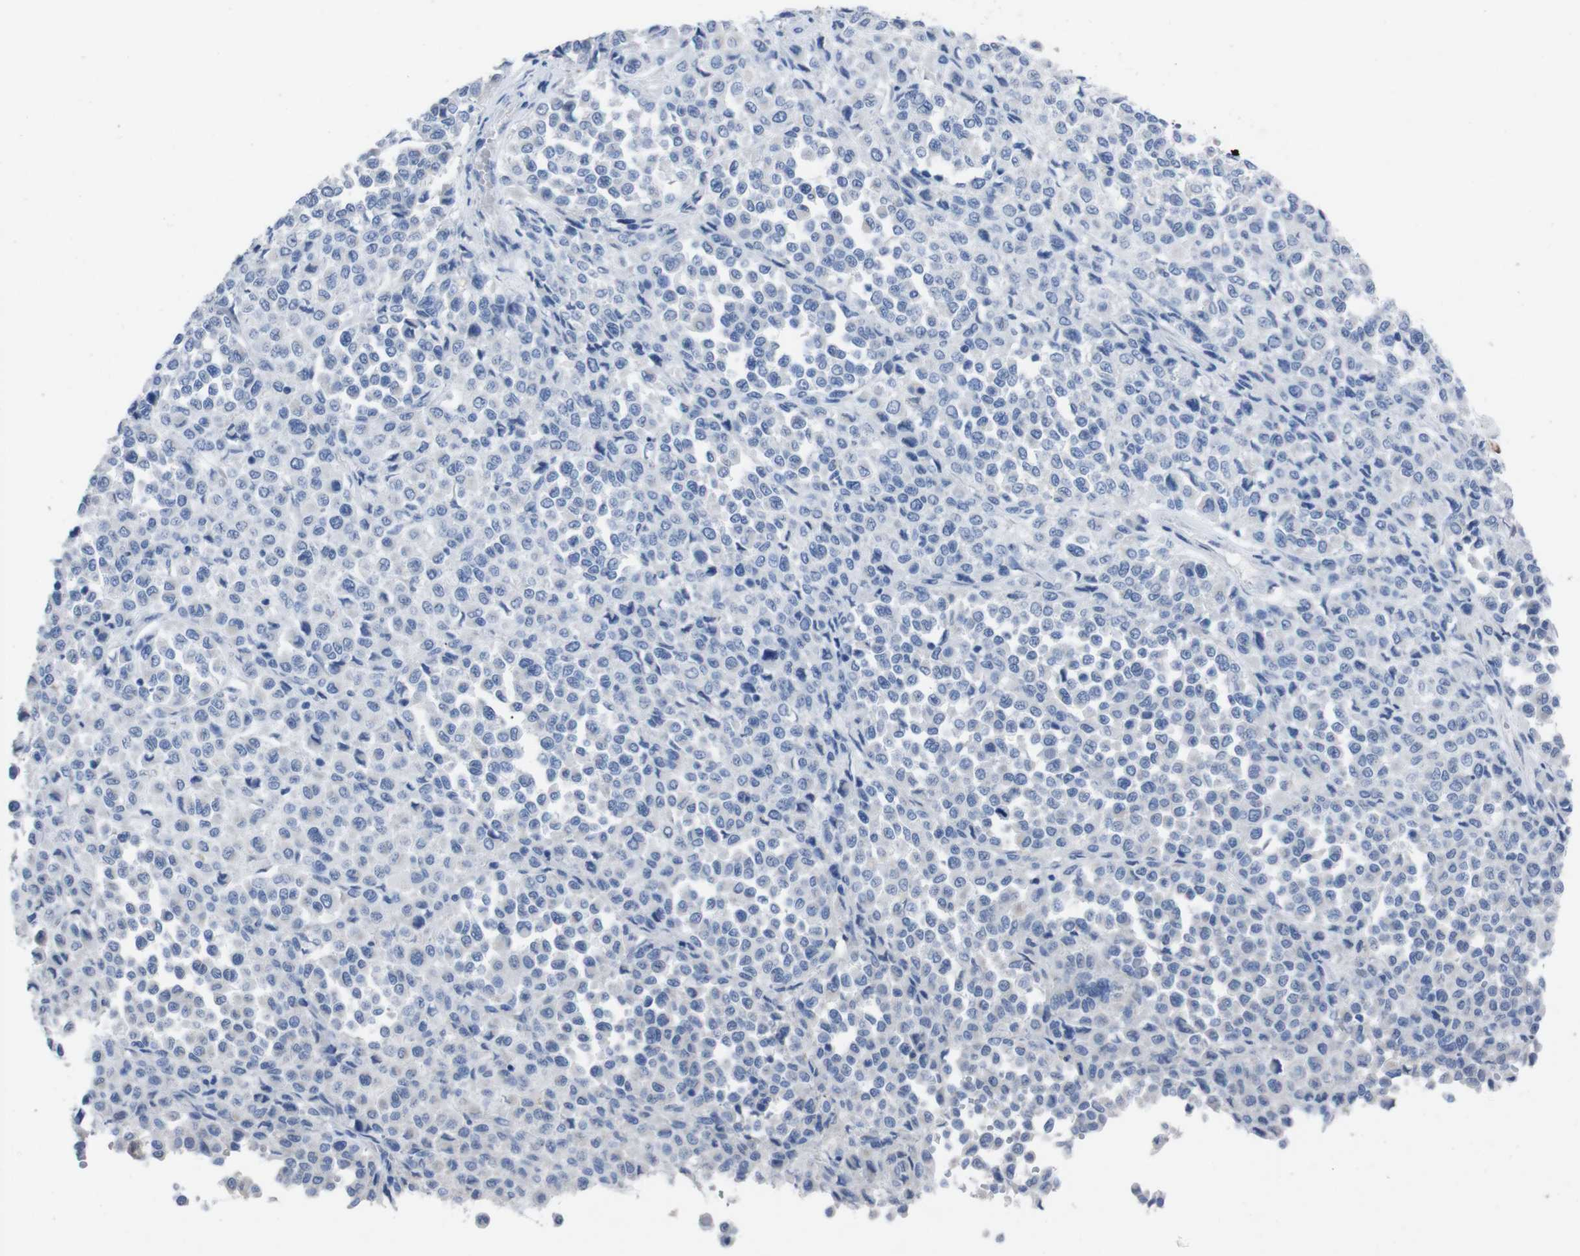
{"staining": {"intensity": "negative", "quantity": "none", "location": "none"}, "tissue": "melanoma", "cell_type": "Tumor cells", "image_type": "cancer", "snomed": [{"axis": "morphology", "description": "Malignant melanoma, Metastatic site"}, {"axis": "topography", "description": "Pancreas"}], "caption": "IHC image of melanoma stained for a protein (brown), which demonstrates no staining in tumor cells.", "gene": "GJB2", "patient": {"sex": "female", "age": 30}}